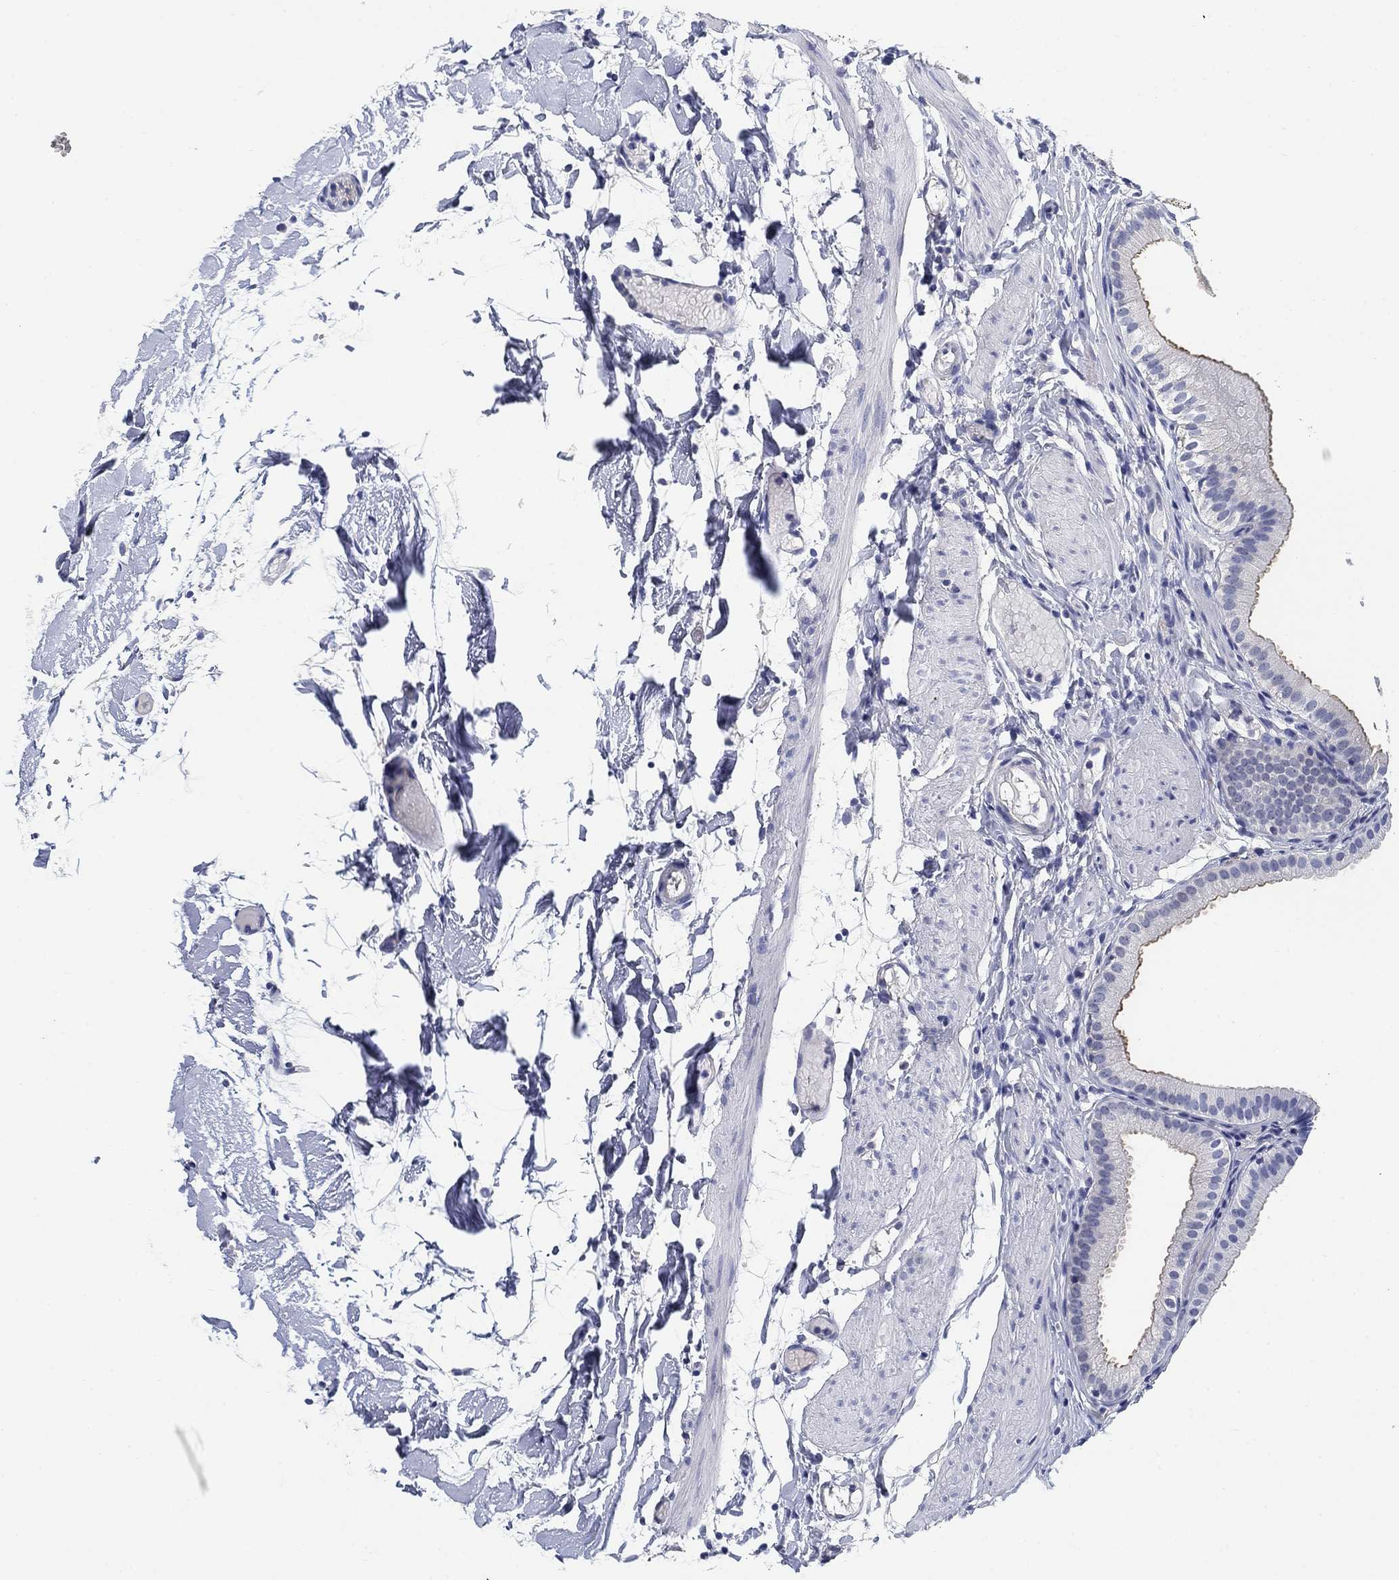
{"staining": {"intensity": "moderate", "quantity": "<25%", "location": "cytoplasmic/membranous"}, "tissue": "gallbladder", "cell_type": "Glandular cells", "image_type": "normal", "snomed": [{"axis": "morphology", "description": "Normal tissue, NOS"}, {"axis": "topography", "description": "Gallbladder"}, {"axis": "topography", "description": "Peripheral nerve tissue"}], "caption": "A low amount of moderate cytoplasmic/membranous staining is seen in approximately <25% of glandular cells in normal gallbladder. The staining was performed using DAB (3,3'-diaminobenzidine), with brown indicating positive protein expression. Nuclei are stained blue with hematoxylin.", "gene": "CLUL1", "patient": {"sex": "female", "age": 45}}